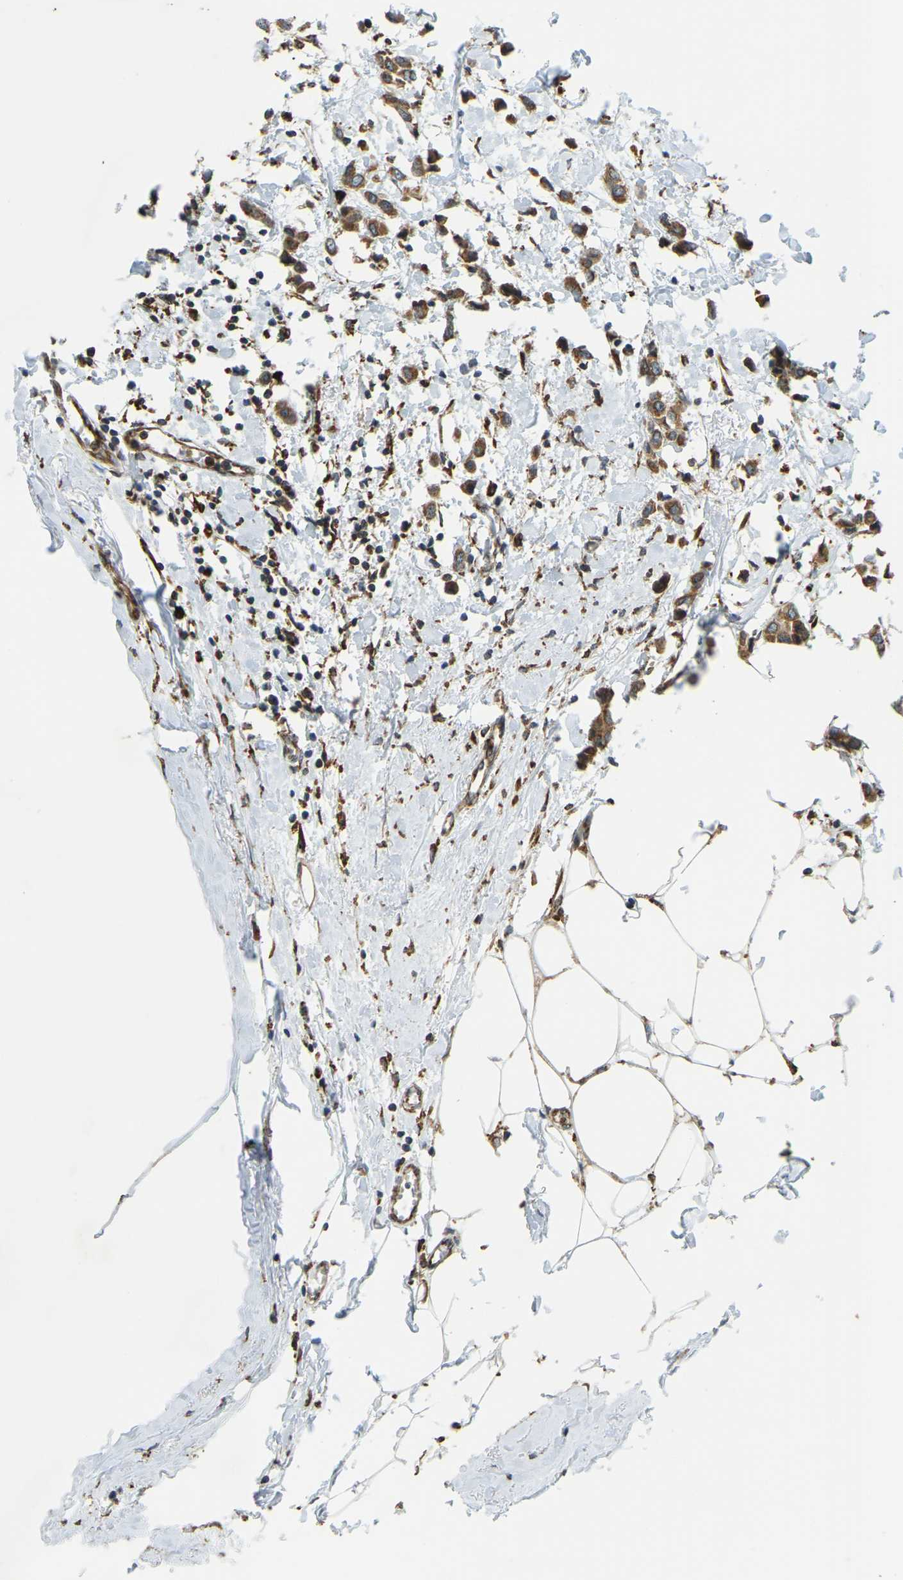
{"staining": {"intensity": "moderate", "quantity": ">75%", "location": "cytoplasmic/membranous"}, "tissue": "breast cancer", "cell_type": "Tumor cells", "image_type": "cancer", "snomed": [{"axis": "morphology", "description": "Lobular carcinoma"}, {"axis": "topography", "description": "Breast"}], "caption": "A histopathology image of human breast lobular carcinoma stained for a protein demonstrates moderate cytoplasmic/membranous brown staining in tumor cells.", "gene": "RNF115", "patient": {"sex": "female", "age": 51}}